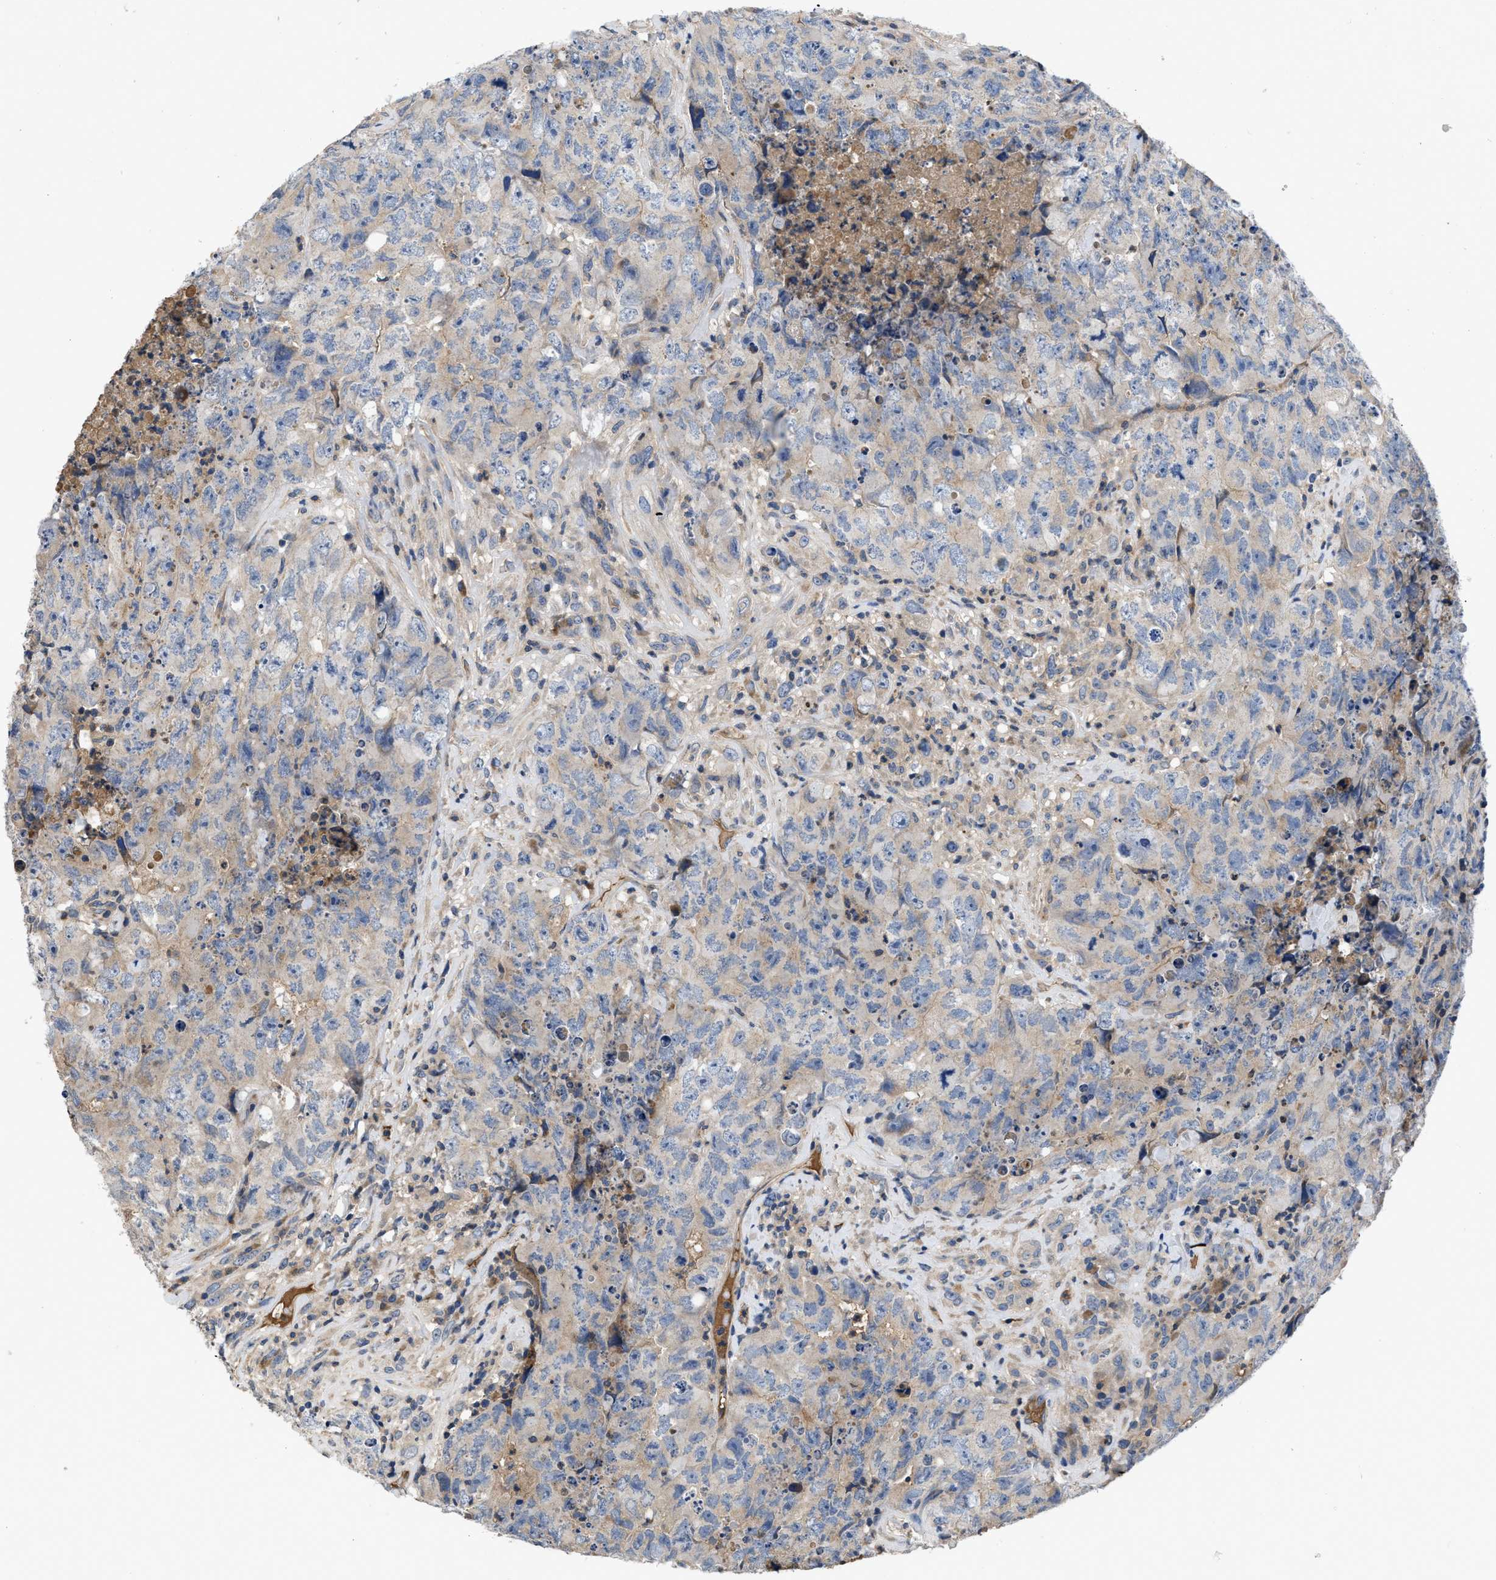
{"staining": {"intensity": "weak", "quantity": "<25%", "location": "cytoplasmic/membranous"}, "tissue": "testis cancer", "cell_type": "Tumor cells", "image_type": "cancer", "snomed": [{"axis": "morphology", "description": "Carcinoma, Embryonal, NOS"}, {"axis": "topography", "description": "Testis"}], "caption": "High power microscopy image of an IHC micrograph of embryonal carcinoma (testis), revealing no significant expression in tumor cells.", "gene": "VPS4A", "patient": {"sex": "male", "age": 32}}